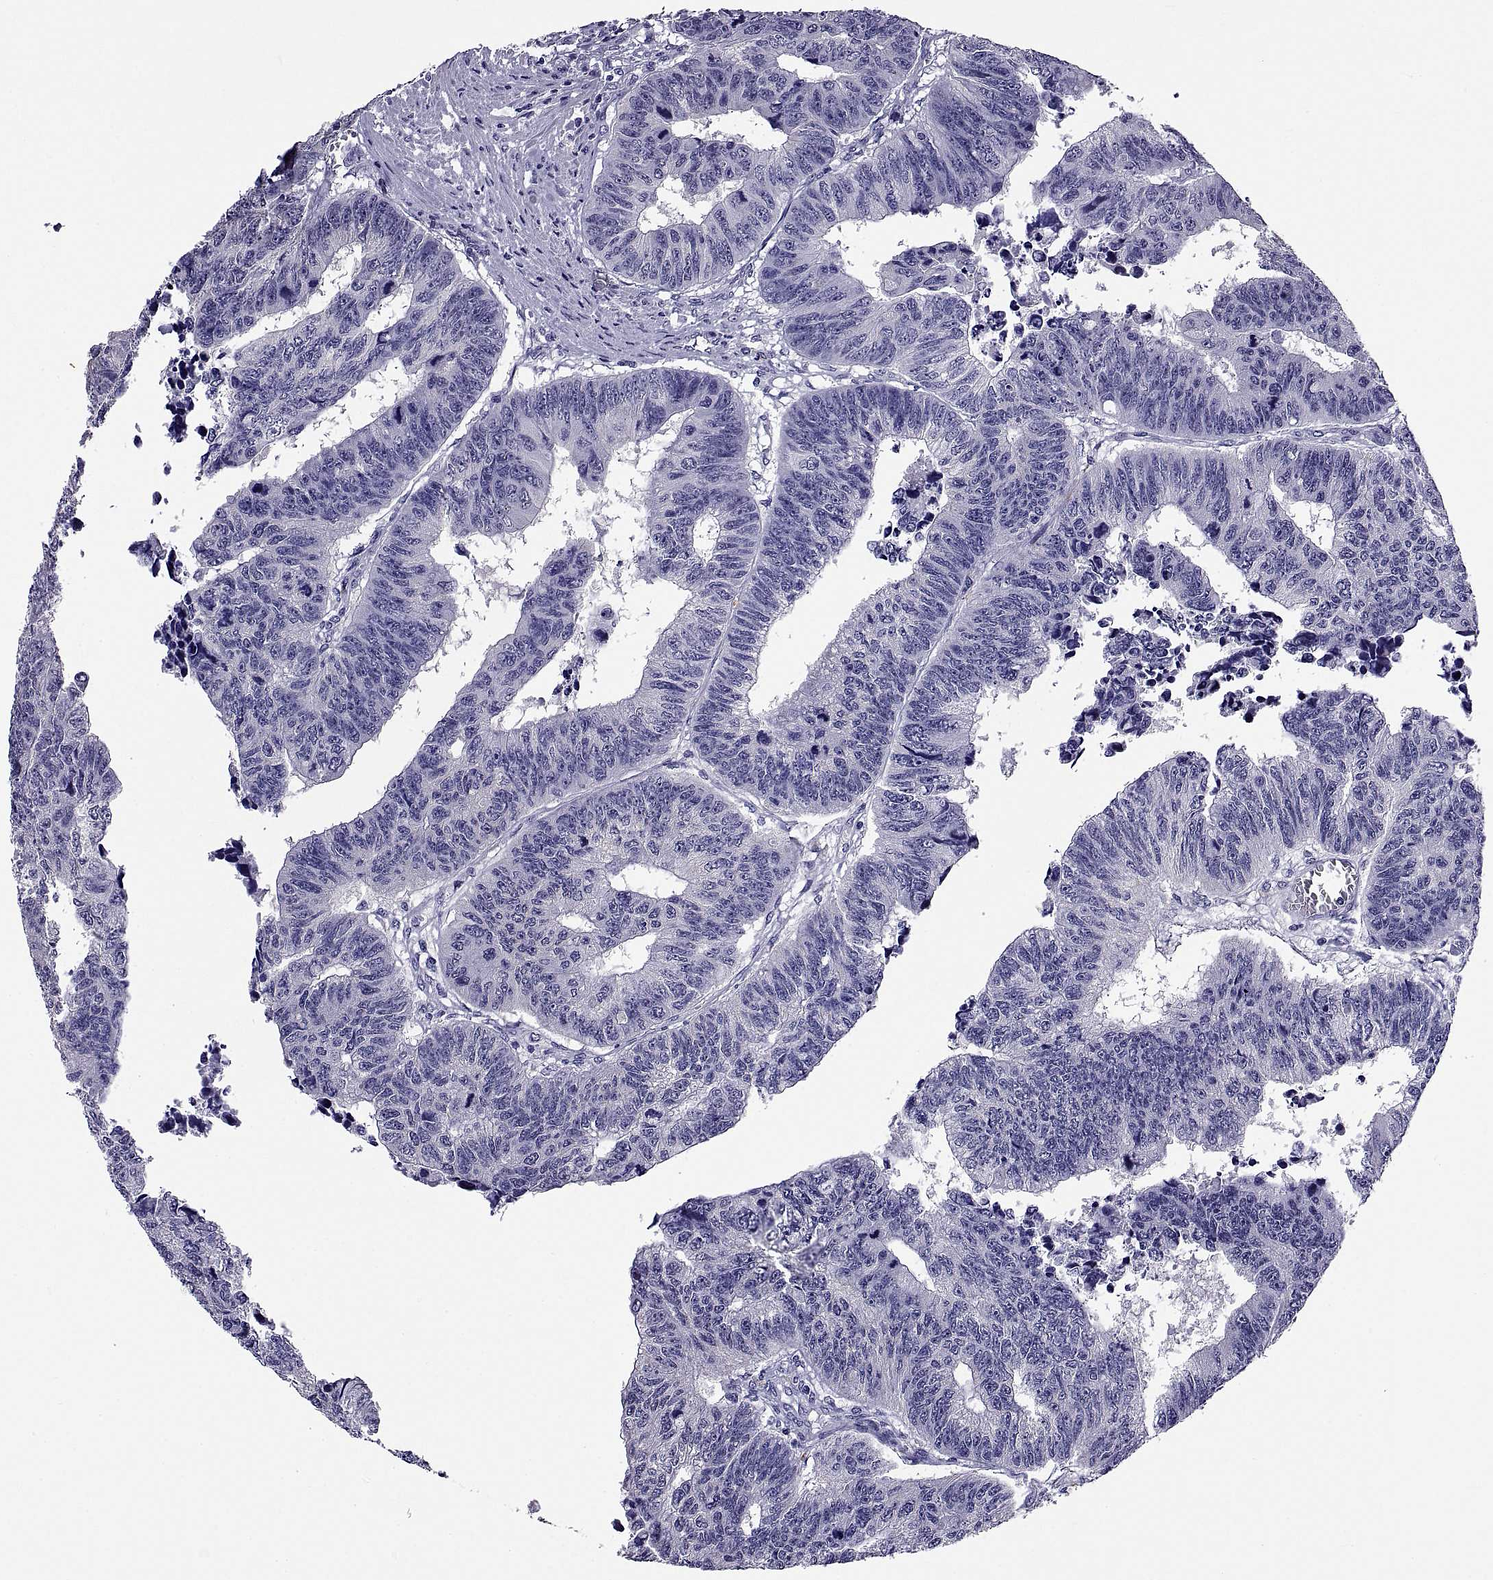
{"staining": {"intensity": "negative", "quantity": "none", "location": "none"}, "tissue": "colorectal cancer", "cell_type": "Tumor cells", "image_type": "cancer", "snomed": [{"axis": "morphology", "description": "Adenocarcinoma, NOS"}, {"axis": "topography", "description": "Rectum"}], "caption": "This is an immunohistochemistry micrograph of human colorectal cancer (adenocarcinoma). There is no expression in tumor cells.", "gene": "TGFBR3L", "patient": {"sex": "female", "age": 85}}